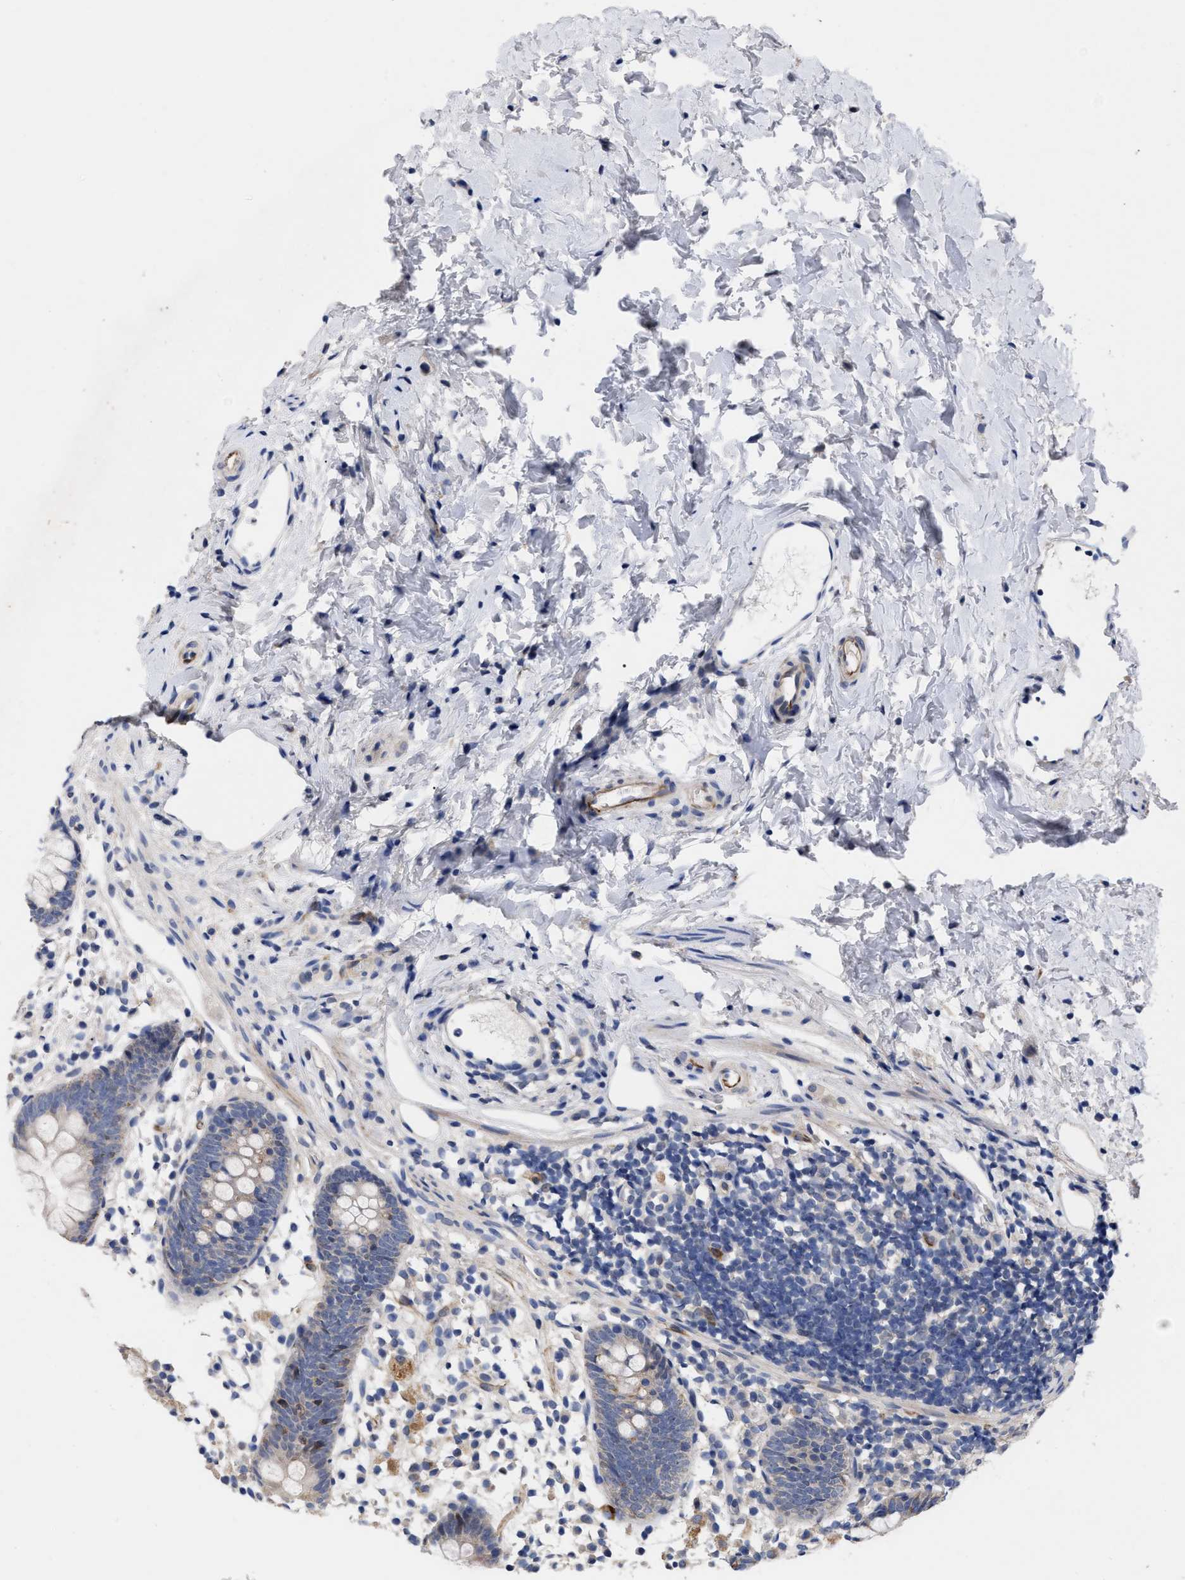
{"staining": {"intensity": "negative", "quantity": "none", "location": "none"}, "tissue": "appendix", "cell_type": "Glandular cells", "image_type": "normal", "snomed": [{"axis": "morphology", "description": "Normal tissue, NOS"}, {"axis": "topography", "description": "Appendix"}], "caption": "Histopathology image shows no protein positivity in glandular cells of benign appendix.", "gene": "CCN5", "patient": {"sex": "female", "age": 20}}